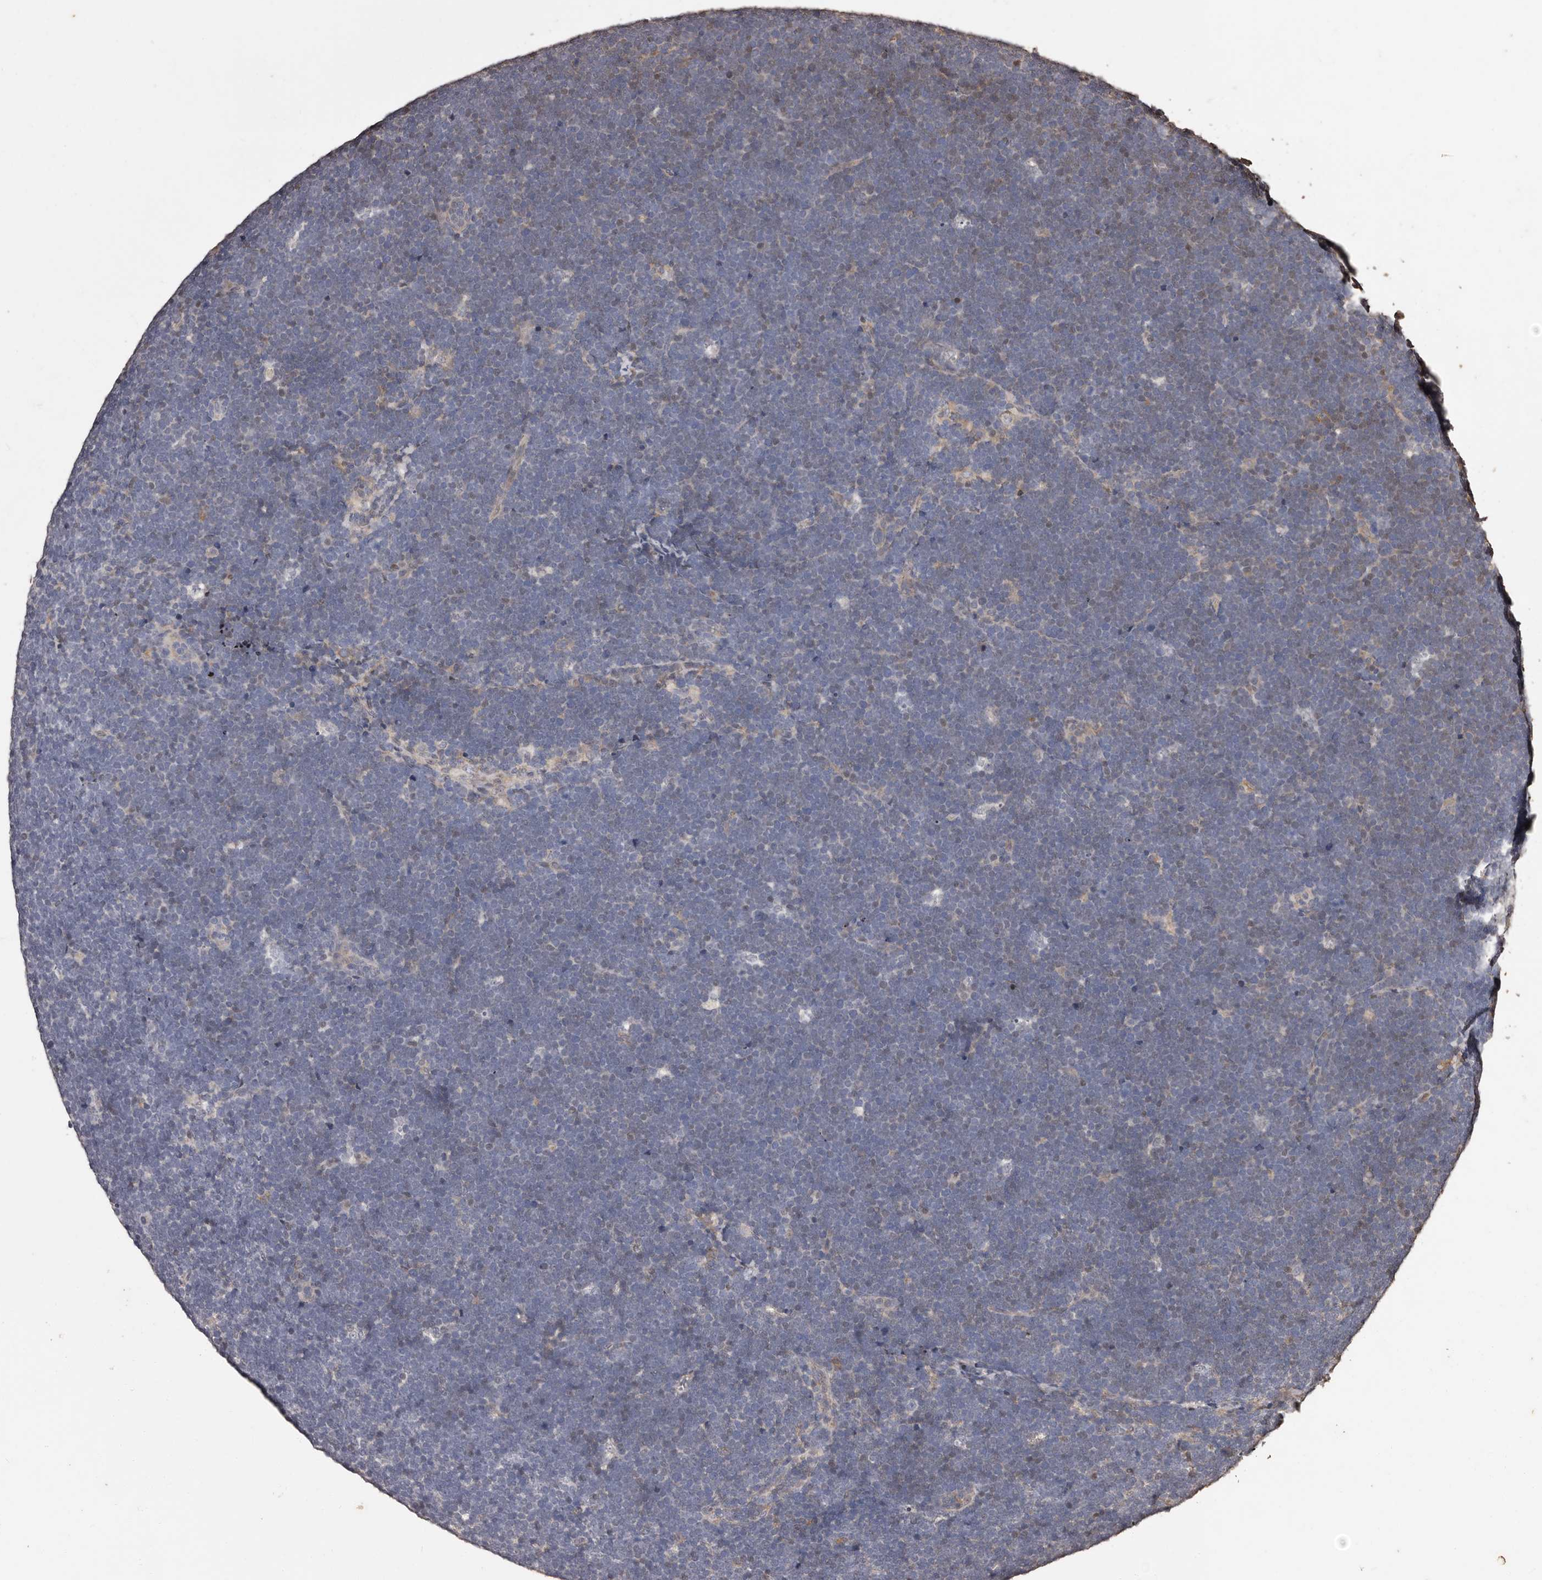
{"staining": {"intensity": "negative", "quantity": "none", "location": "none"}, "tissue": "lymphoma", "cell_type": "Tumor cells", "image_type": "cancer", "snomed": [{"axis": "morphology", "description": "Malignant lymphoma, non-Hodgkin's type, High grade"}, {"axis": "topography", "description": "Lymph node"}], "caption": "High power microscopy micrograph of an IHC image of malignant lymphoma, non-Hodgkin's type (high-grade), revealing no significant staining in tumor cells.", "gene": "NAV1", "patient": {"sex": "male", "age": 13}}